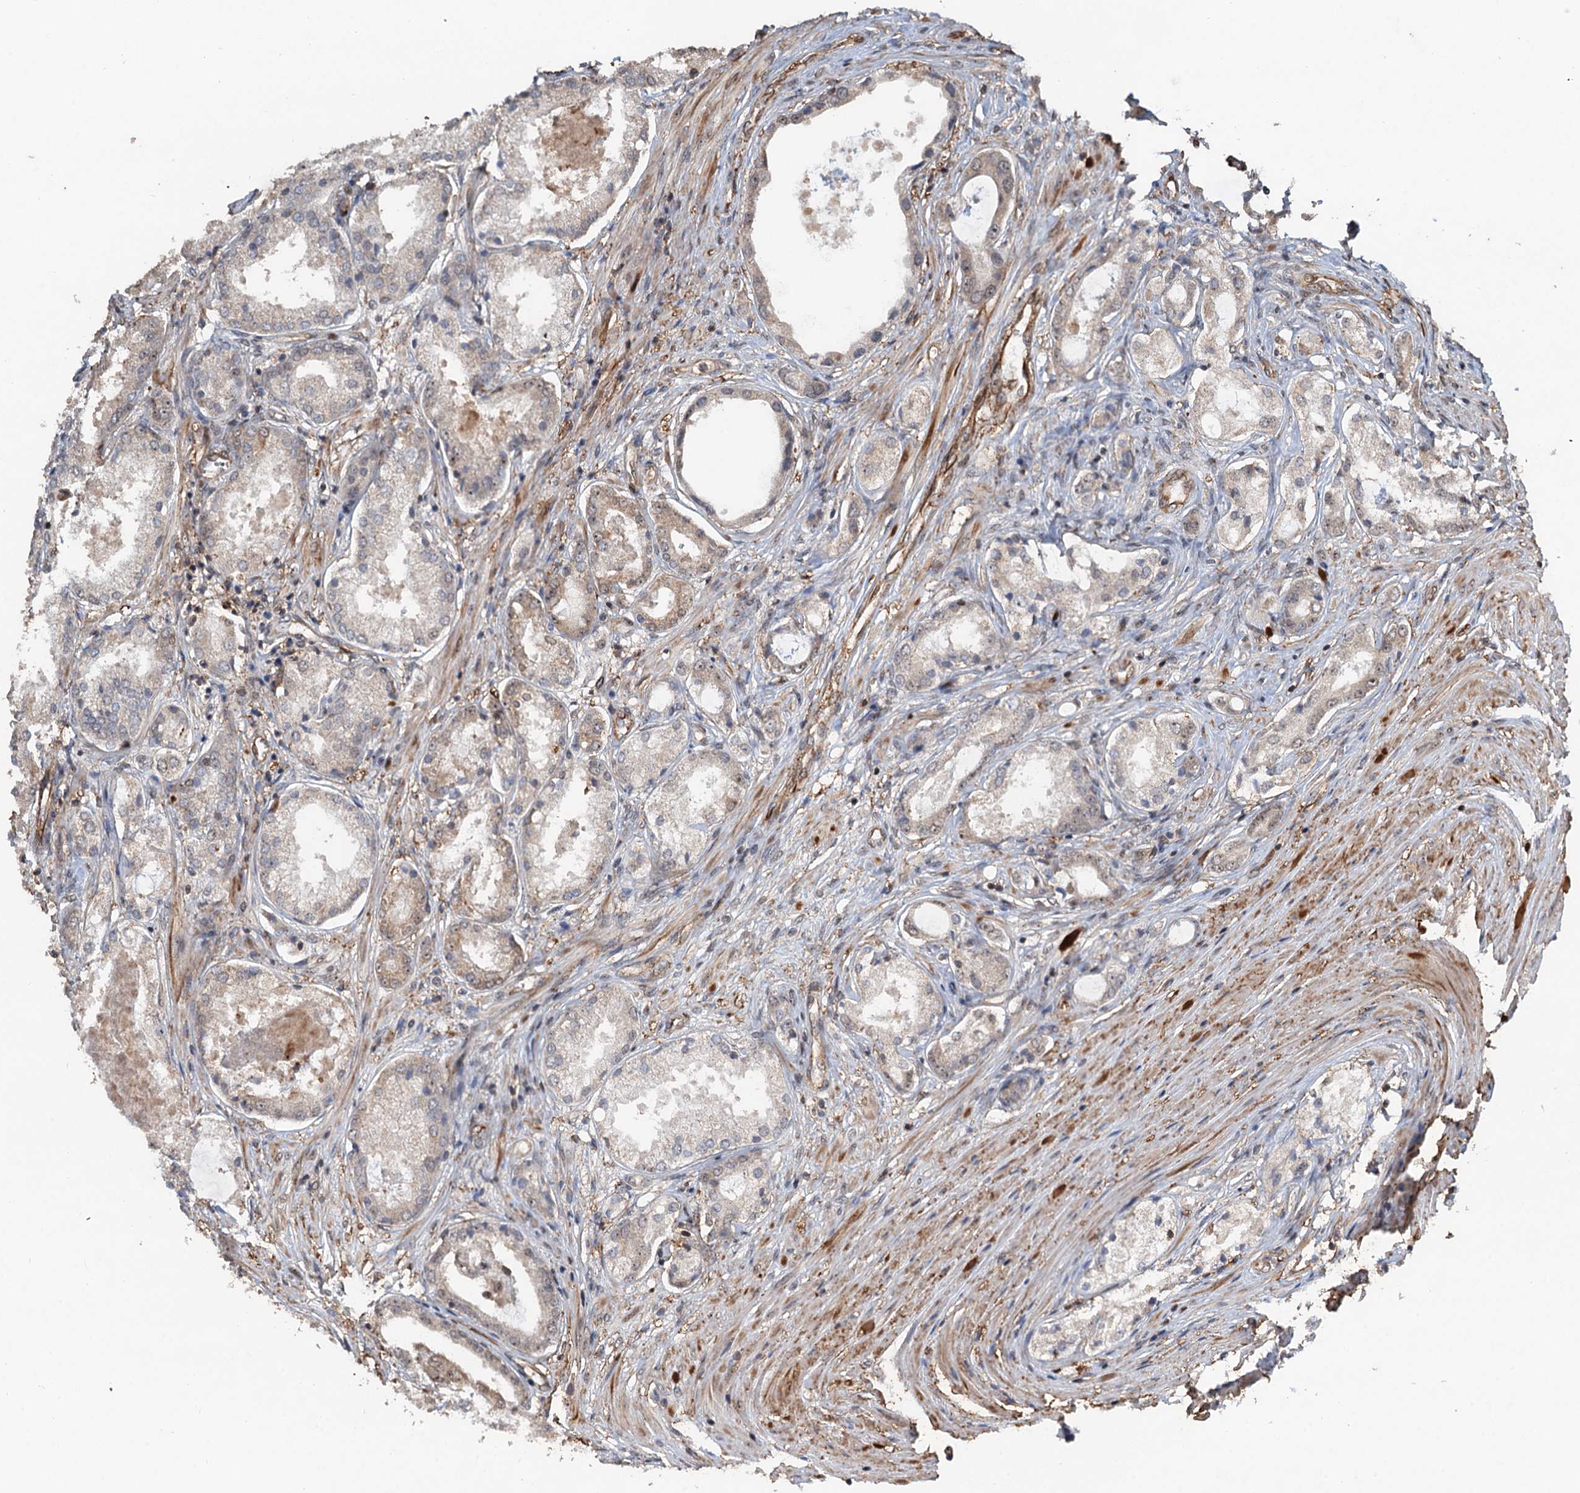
{"staining": {"intensity": "weak", "quantity": "<25%", "location": "cytoplasmic/membranous,nuclear"}, "tissue": "prostate cancer", "cell_type": "Tumor cells", "image_type": "cancer", "snomed": [{"axis": "morphology", "description": "Adenocarcinoma, Low grade"}, {"axis": "topography", "description": "Prostate"}], "caption": "IHC image of neoplastic tissue: human adenocarcinoma (low-grade) (prostate) stained with DAB exhibits no significant protein expression in tumor cells. The staining was performed using DAB to visualize the protein expression in brown, while the nuclei were stained in blue with hematoxylin (Magnification: 20x).", "gene": "TMA16", "patient": {"sex": "male", "age": 68}}